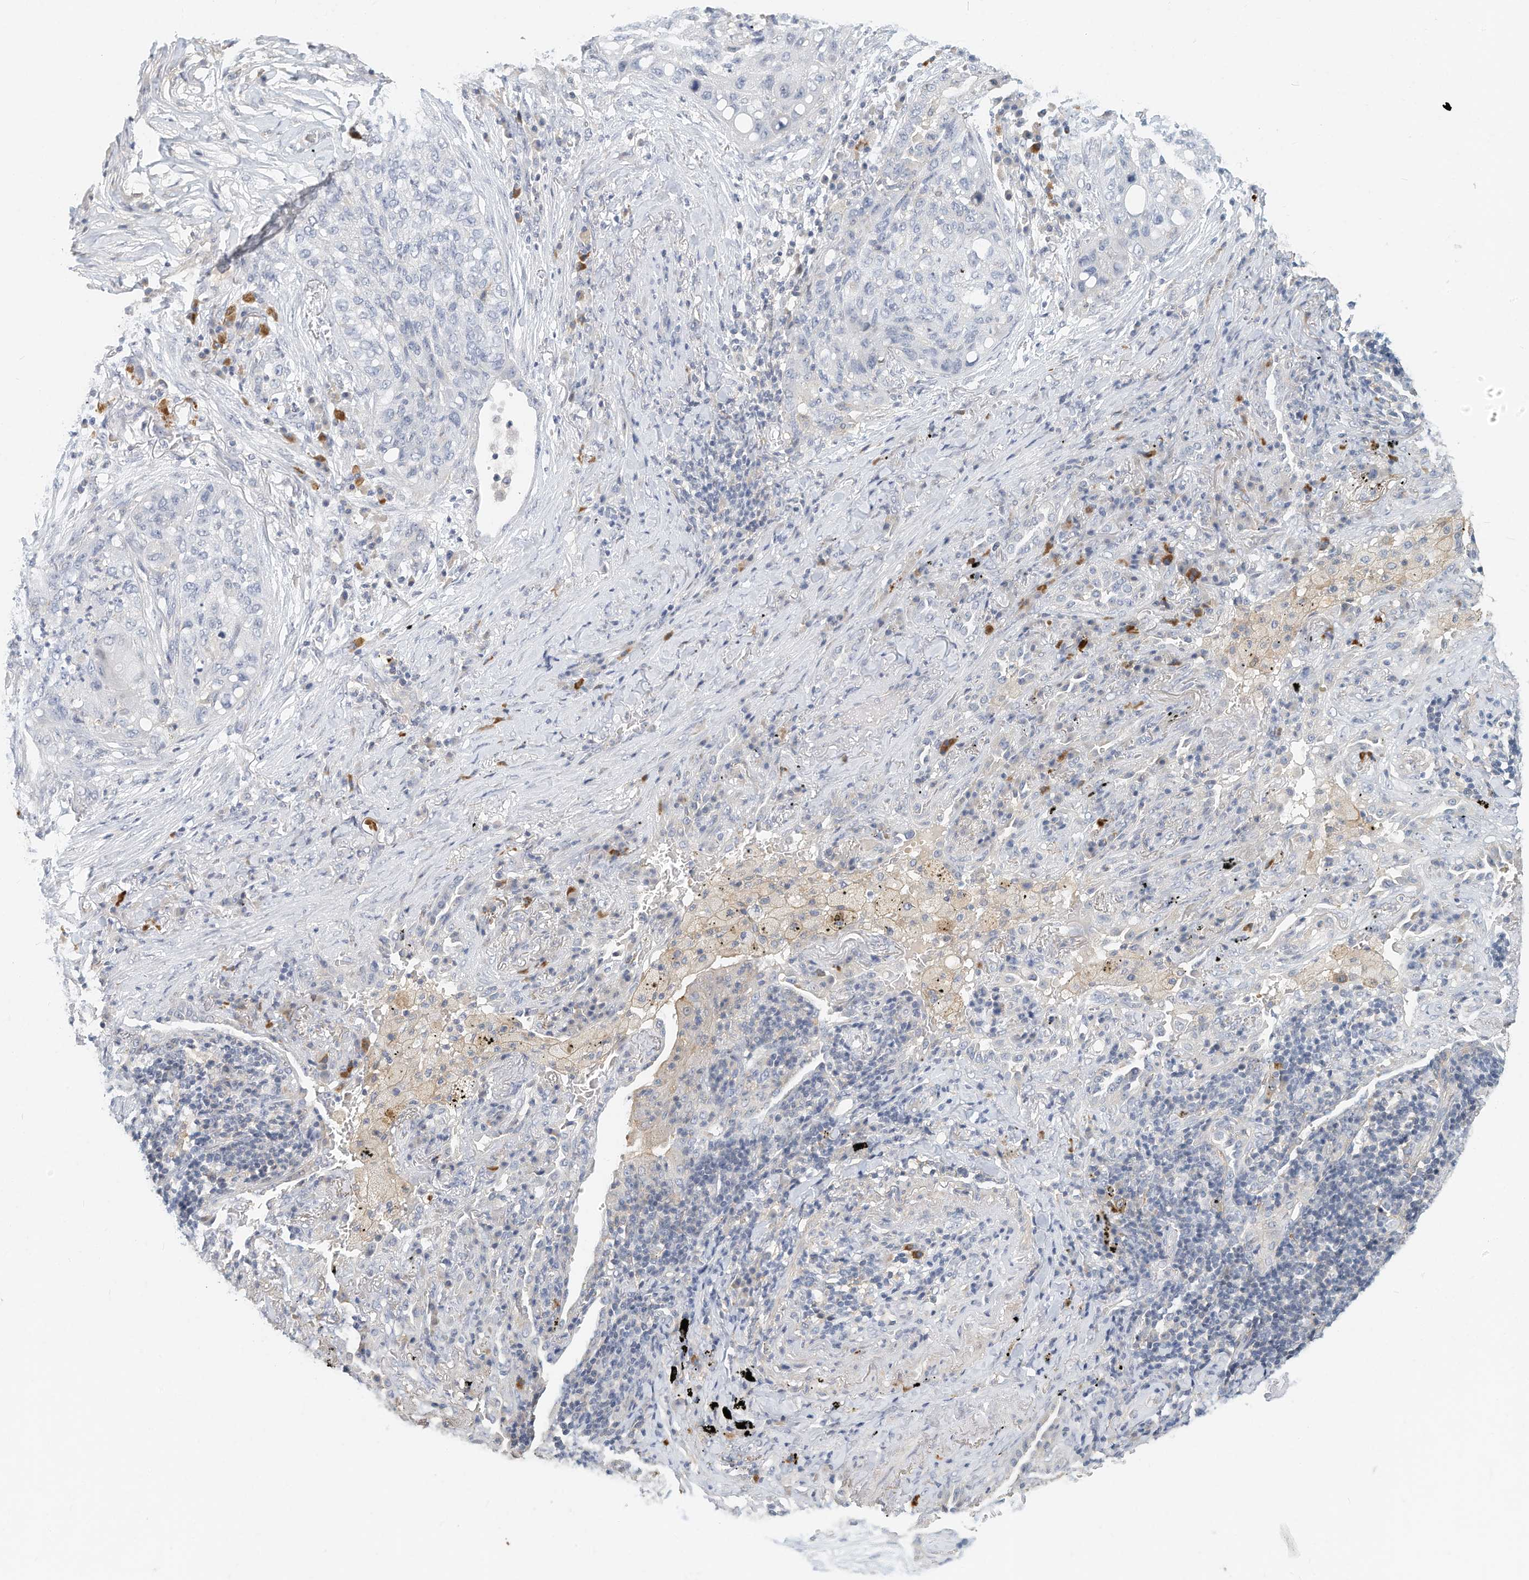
{"staining": {"intensity": "negative", "quantity": "none", "location": "none"}, "tissue": "lung cancer", "cell_type": "Tumor cells", "image_type": "cancer", "snomed": [{"axis": "morphology", "description": "Squamous cell carcinoma, NOS"}, {"axis": "topography", "description": "Lung"}], "caption": "An immunohistochemistry (IHC) photomicrograph of squamous cell carcinoma (lung) is shown. There is no staining in tumor cells of squamous cell carcinoma (lung).", "gene": "MICAL1", "patient": {"sex": "female", "age": 63}}